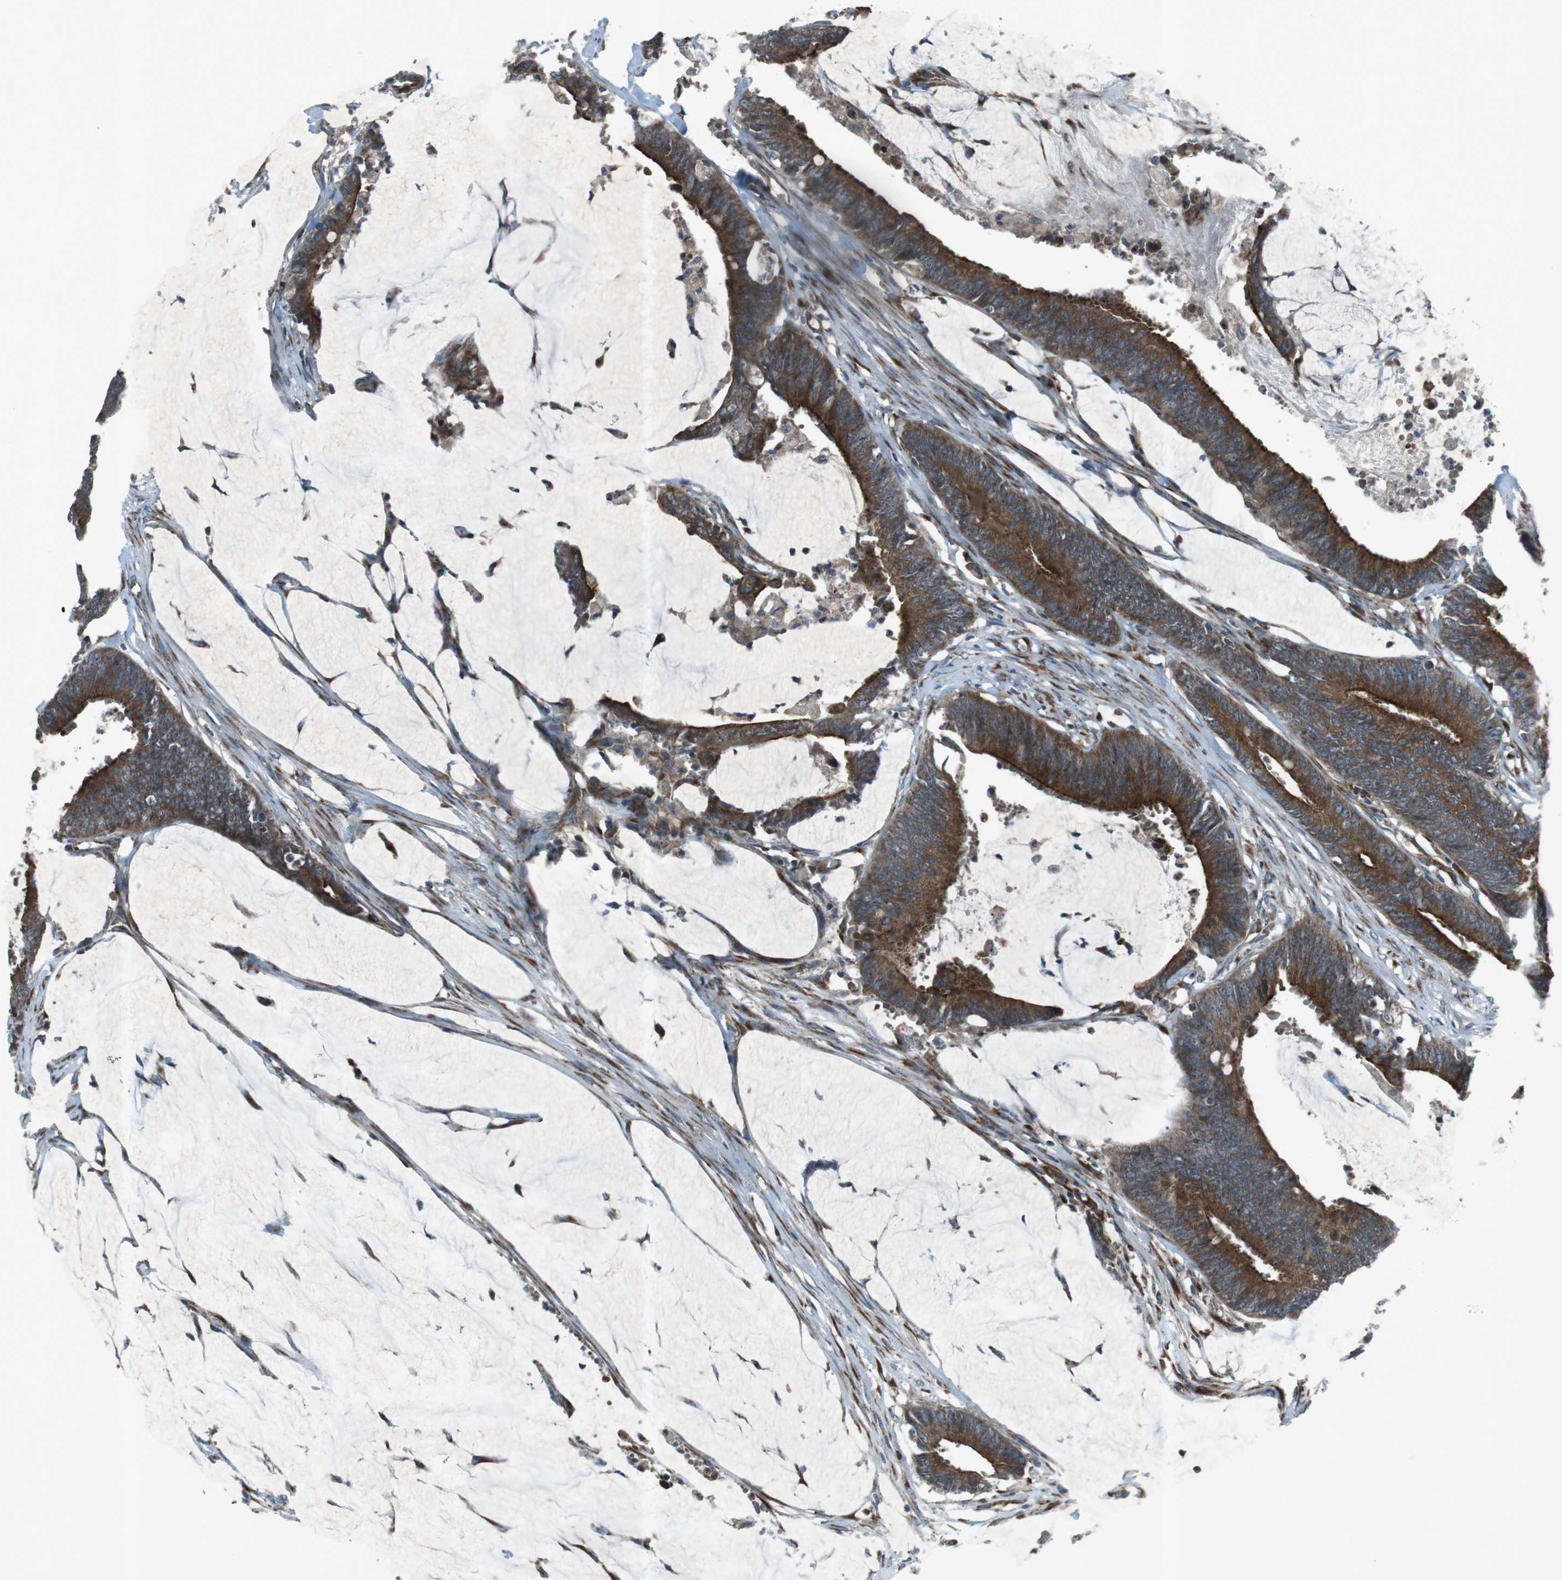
{"staining": {"intensity": "strong", "quantity": ">75%", "location": "cytoplasmic/membranous"}, "tissue": "colorectal cancer", "cell_type": "Tumor cells", "image_type": "cancer", "snomed": [{"axis": "morphology", "description": "Adenocarcinoma, NOS"}, {"axis": "topography", "description": "Rectum"}], "caption": "Immunohistochemical staining of colorectal cancer demonstrates strong cytoplasmic/membranous protein positivity in approximately >75% of tumor cells.", "gene": "SLC41A1", "patient": {"sex": "female", "age": 66}}